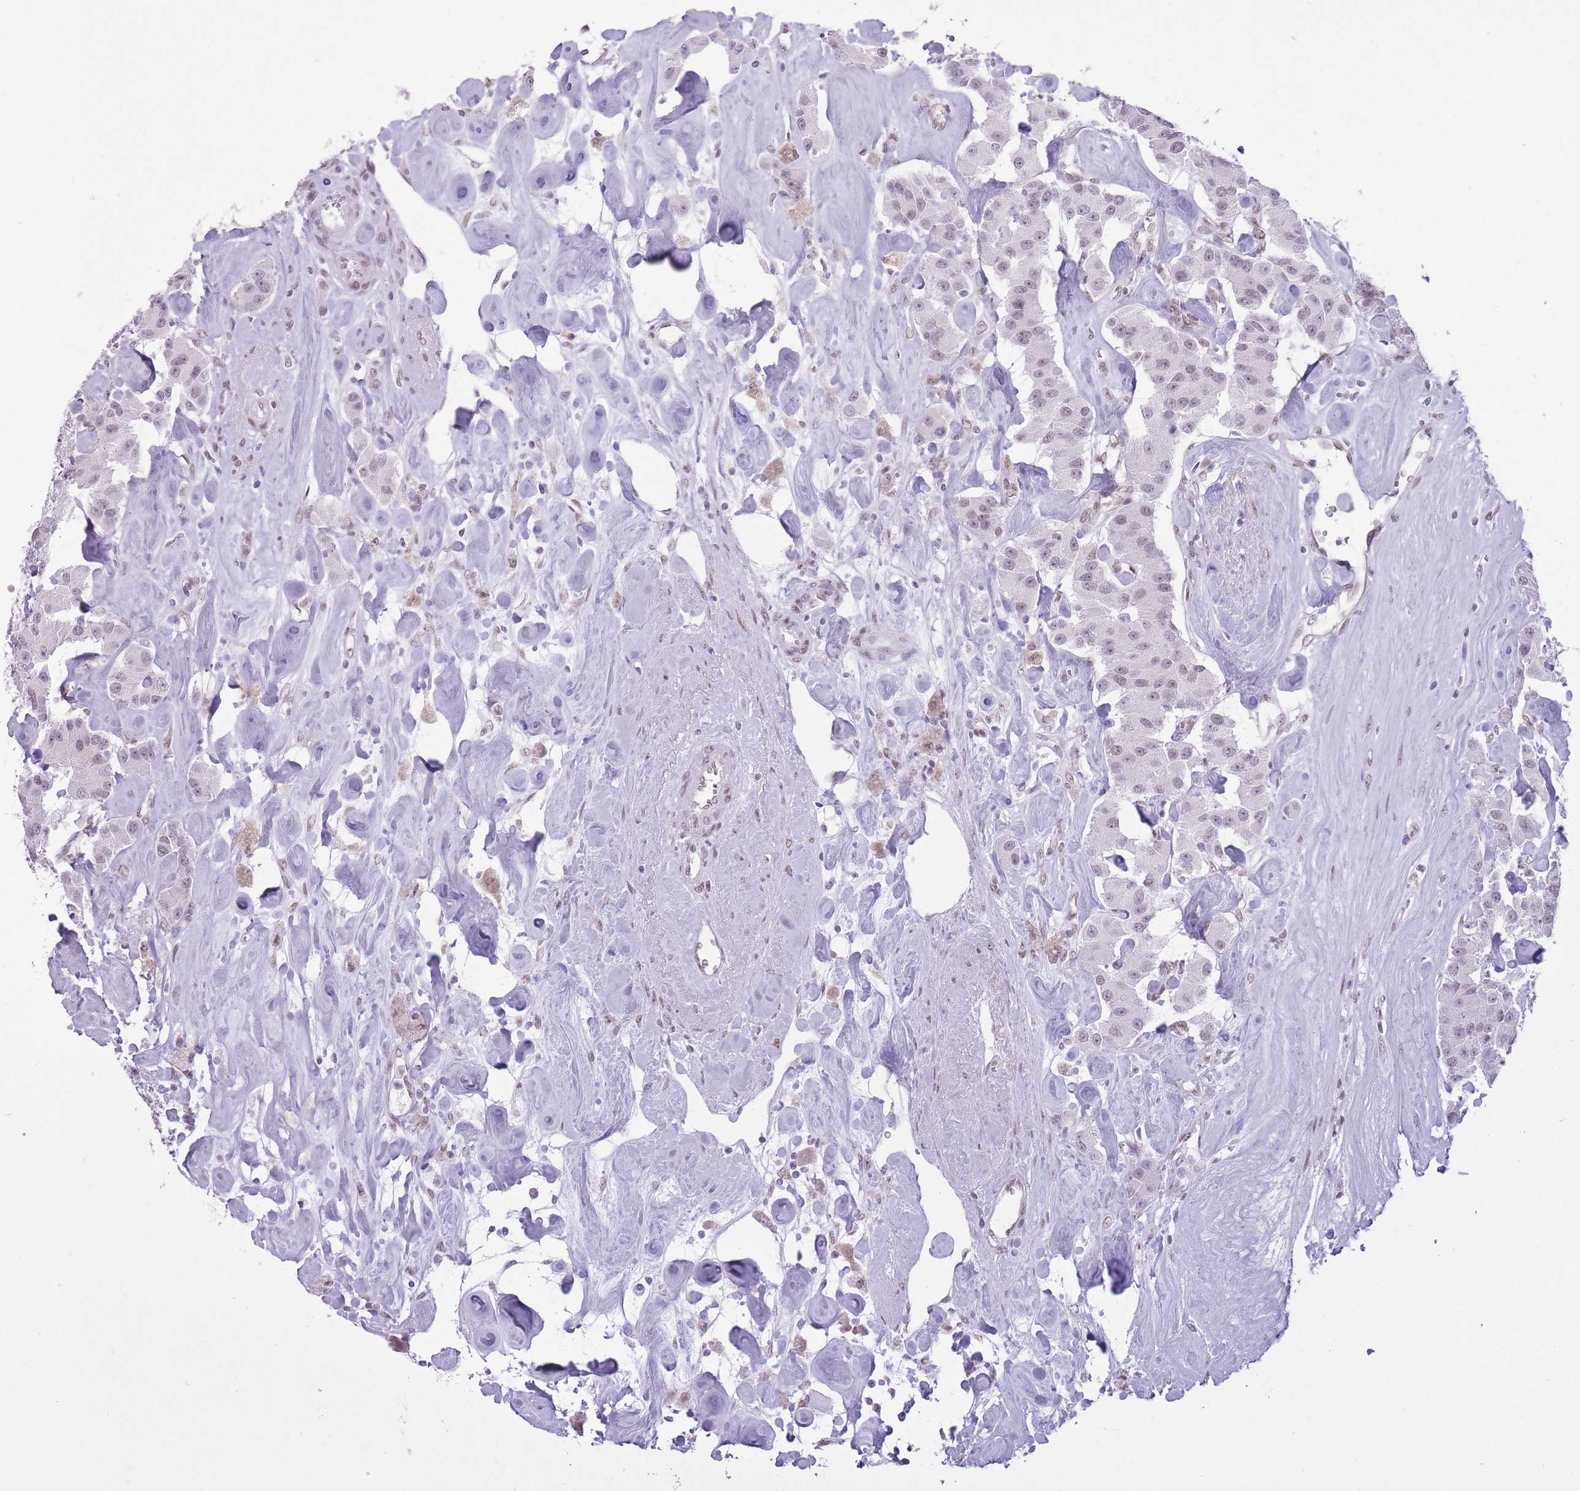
{"staining": {"intensity": "weak", "quantity": ">75%", "location": "nuclear"}, "tissue": "carcinoid", "cell_type": "Tumor cells", "image_type": "cancer", "snomed": [{"axis": "morphology", "description": "Carcinoid, malignant, NOS"}, {"axis": "topography", "description": "Pancreas"}], "caption": "A low amount of weak nuclear positivity is seen in about >75% of tumor cells in carcinoid tissue. Immunohistochemistry (ihc) stains the protein in brown and the nuclei are stained blue.", "gene": "ZBED5", "patient": {"sex": "male", "age": 41}}